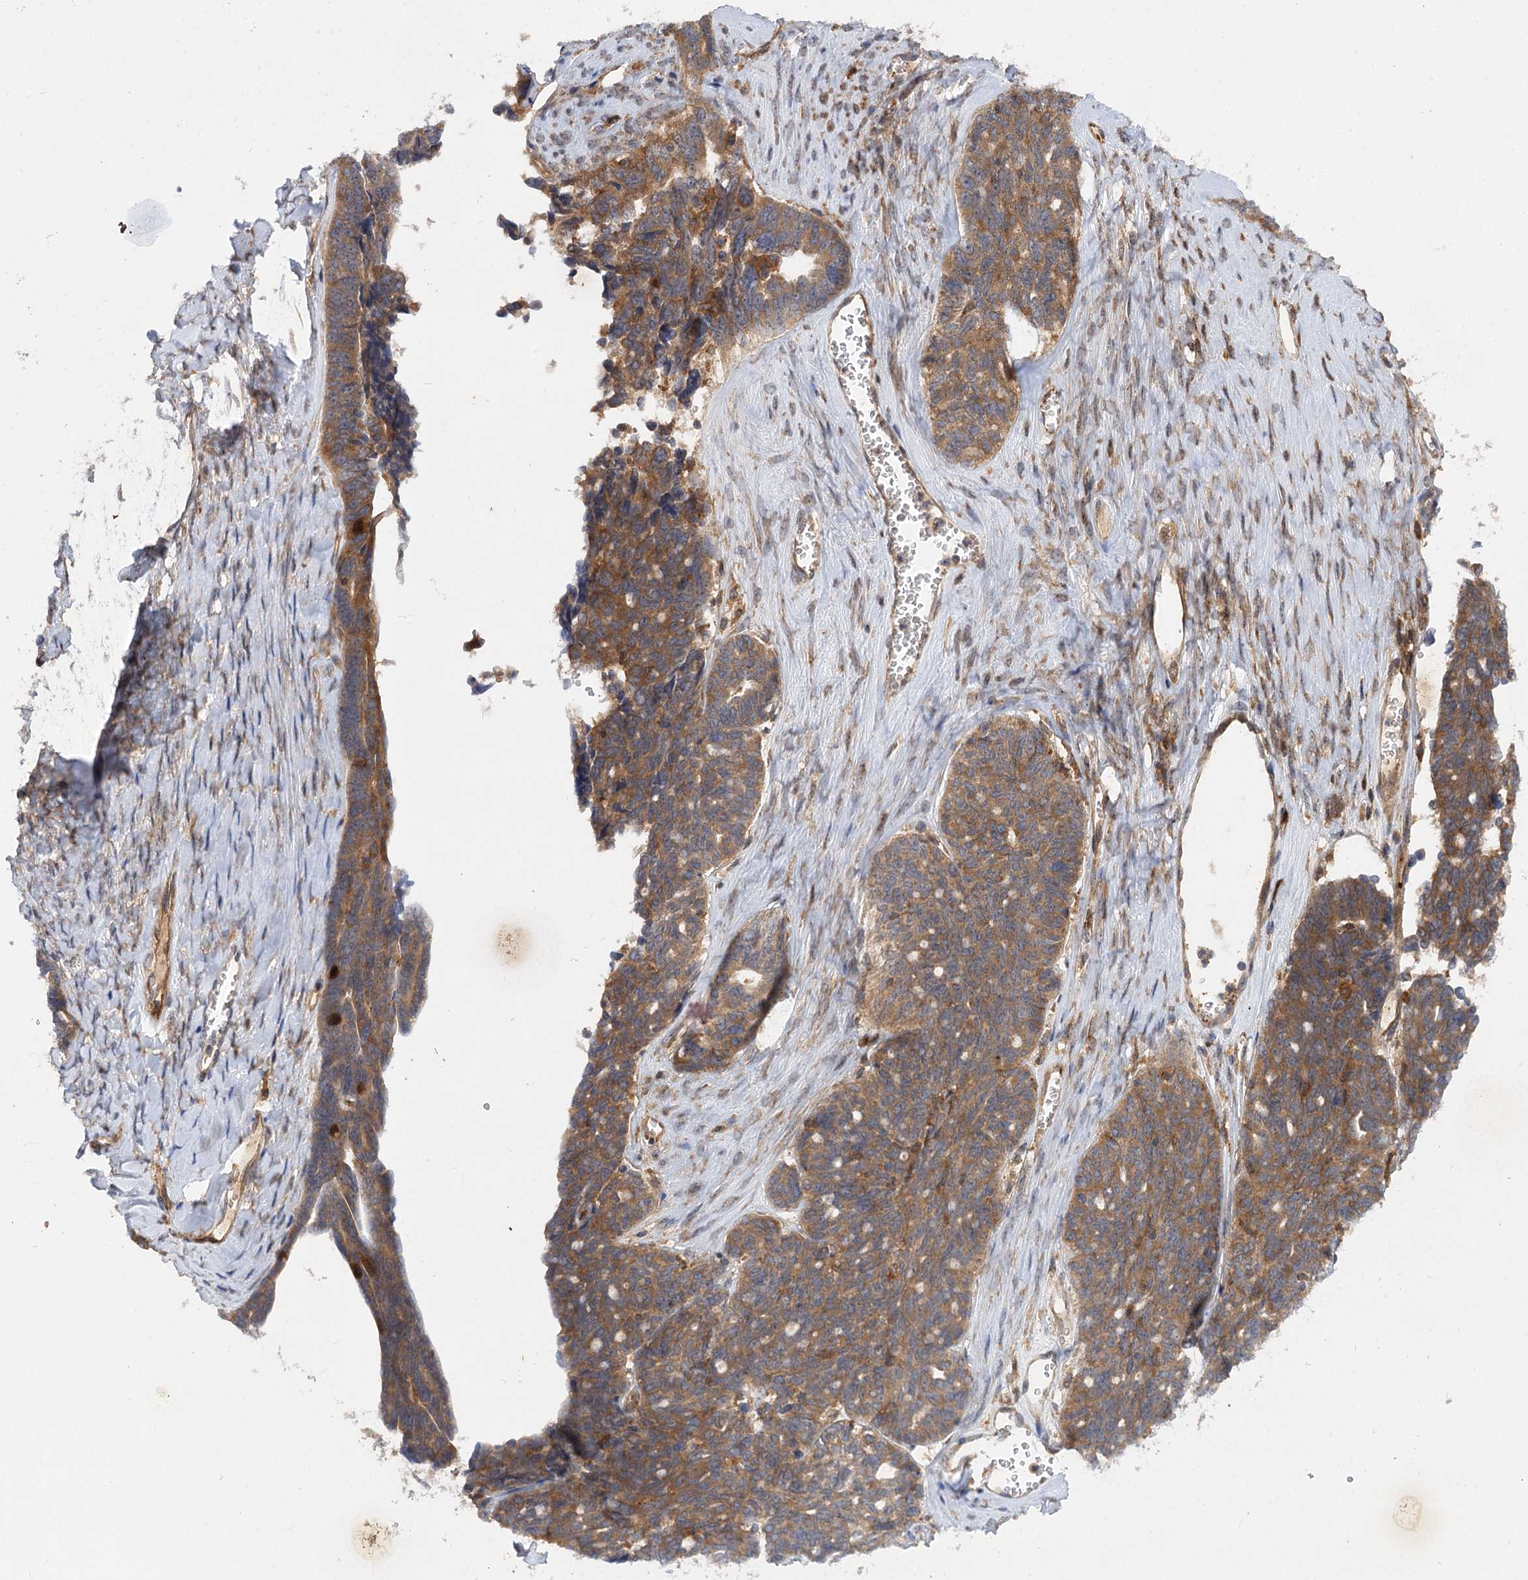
{"staining": {"intensity": "moderate", "quantity": ">75%", "location": "cytoplasmic/membranous"}, "tissue": "ovarian cancer", "cell_type": "Tumor cells", "image_type": "cancer", "snomed": [{"axis": "morphology", "description": "Cystadenocarcinoma, serous, NOS"}, {"axis": "topography", "description": "Ovary"}], "caption": "Tumor cells reveal moderate cytoplasmic/membranous expression in about >75% of cells in ovarian cancer. The staining is performed using DAB (3,3'-diaminobenzidine) brown chromogen to label protein expression. The nuclei are counter-stained blue using hematoxylin.", "gene": "PATL1", "patient": {"sex": "female", "age": 79}}